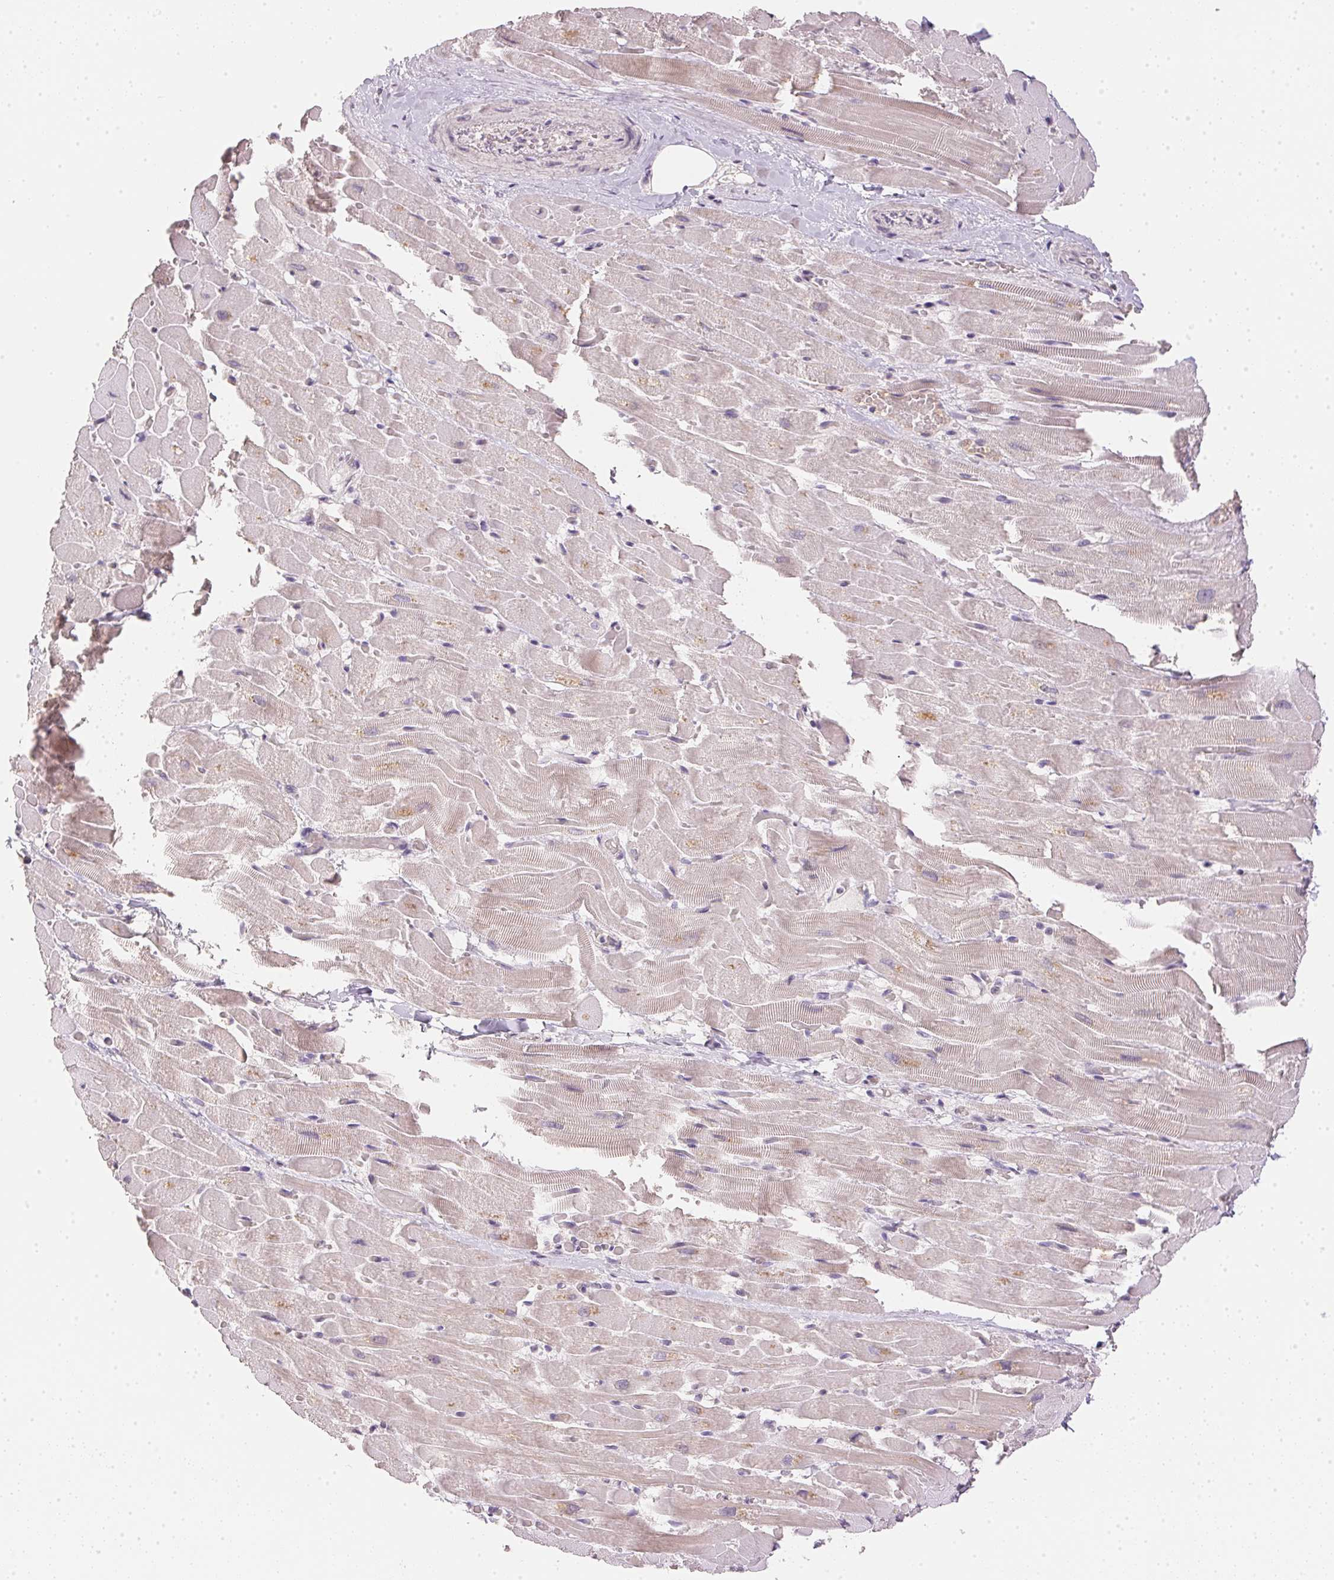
{"staining": {"intensity": "weak", "quantity": "<25%", "location": "cytoplasmic/membranous"}, "tissue": "heart muscle", "cell_type": "Cardiomyocytes", "image_type": "normal", "snomed": [{"axis": "morphology", "description": "Normal tissue, NOS"}, {"axis": "topography", "description": "Heart"}], "caption": "High magnification brightfield microscopy of normal heart muscle stained with DAB (3,3'-diaminobenzidine) (brown) and counterstained with hematoxylin (blue): cardiomyocytes show no significant positivity.", "gene": "DHCR24", "patient": {"sex": "male", "age": 37}}